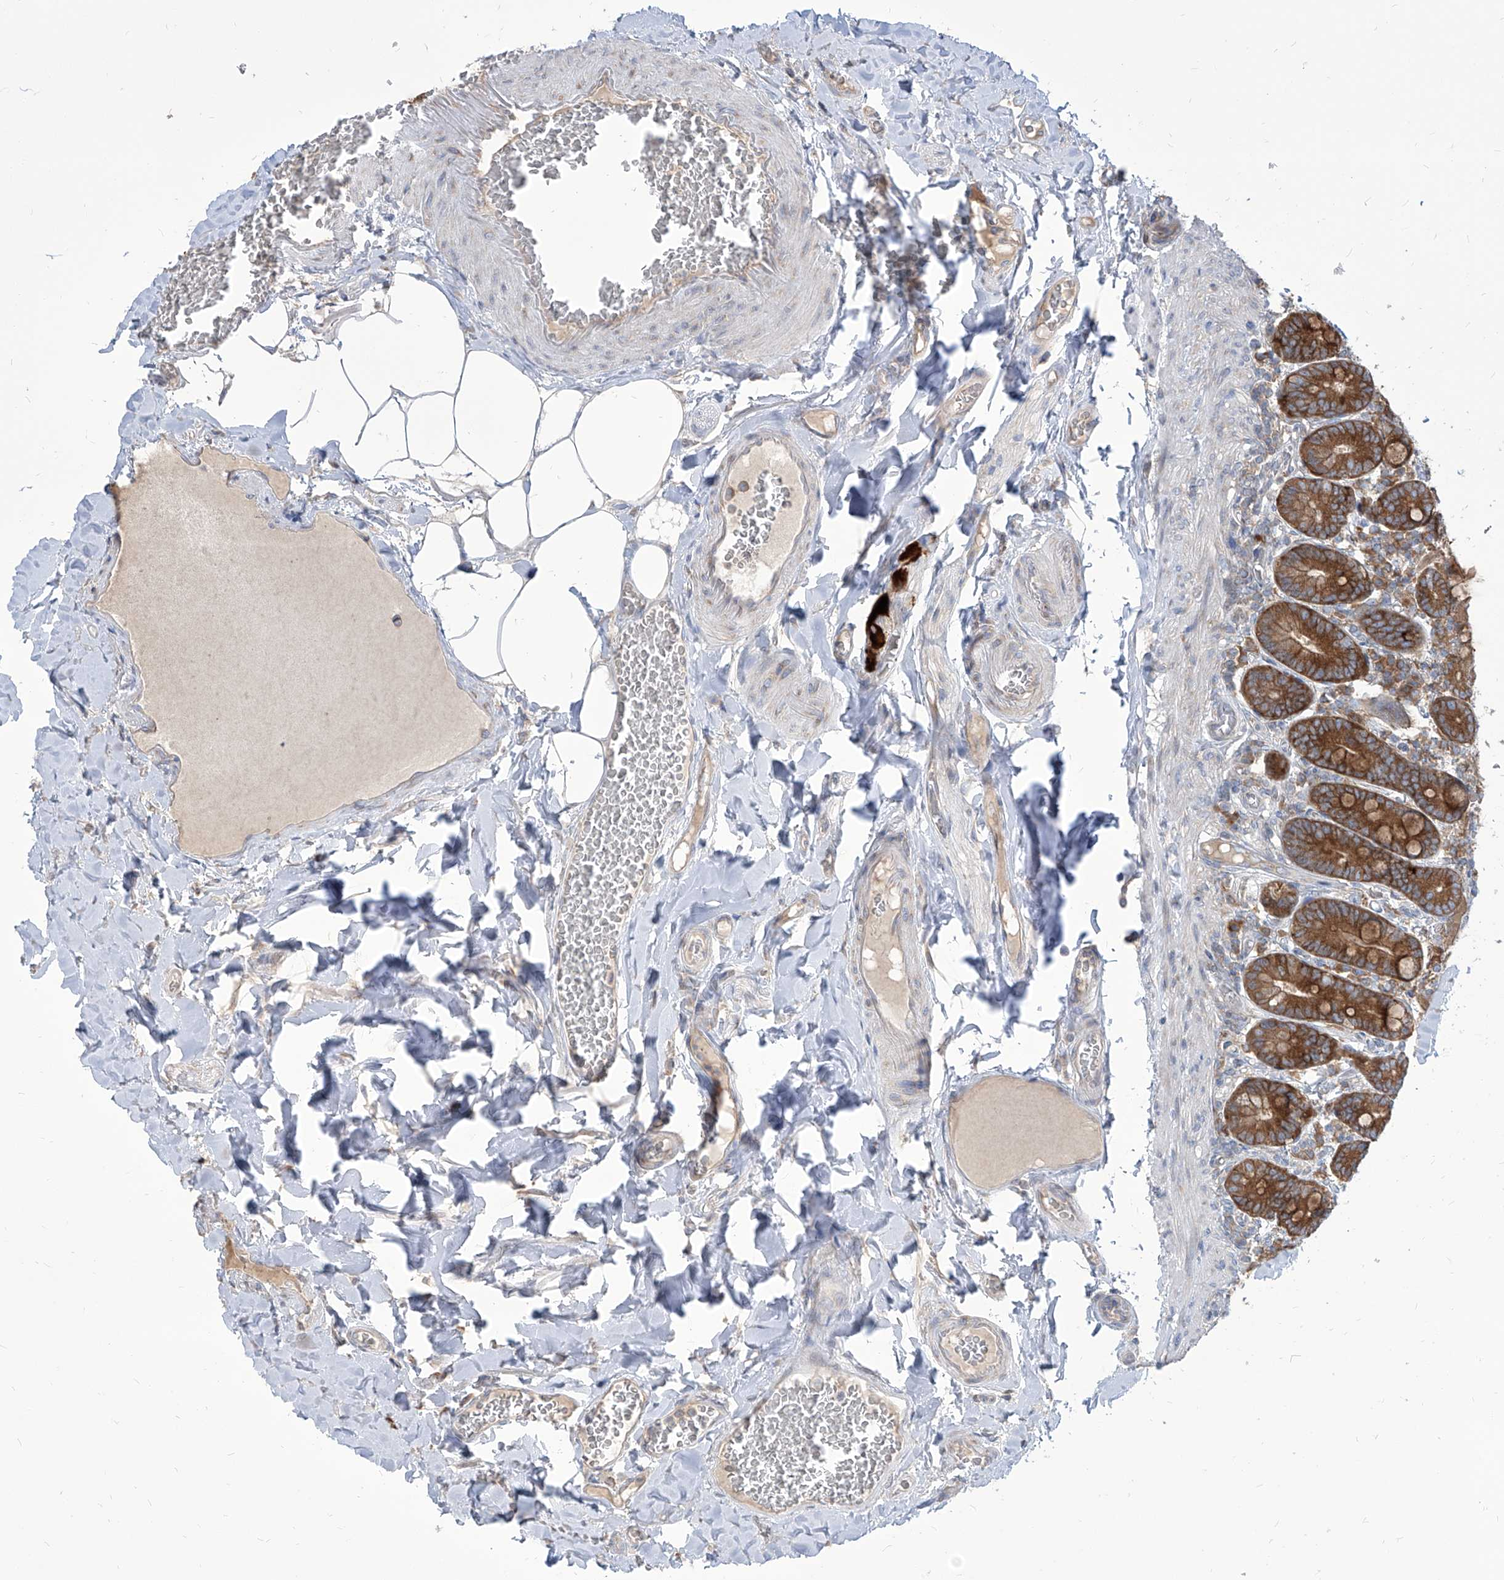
{"staining": {"intensity": "strong", "quantity": ">75%", "location": "cytoplasmic/membranous"}, "tissue": "duodenum", "cell_type": "Glandular cells", "image_type": "normal", "snomed": [{"axis": "morphology", "description": "Normal tissue, NOS"}, {"axis": "topography", "description": "Duodenum"}], "caption": "Protein staining of normal duodenum demonstrates strong cytoplasmic/membranous positivity in about >75% of glandular cells.", "gene": "FAM83B", "patient": {"sex": "female", "age": 62}}